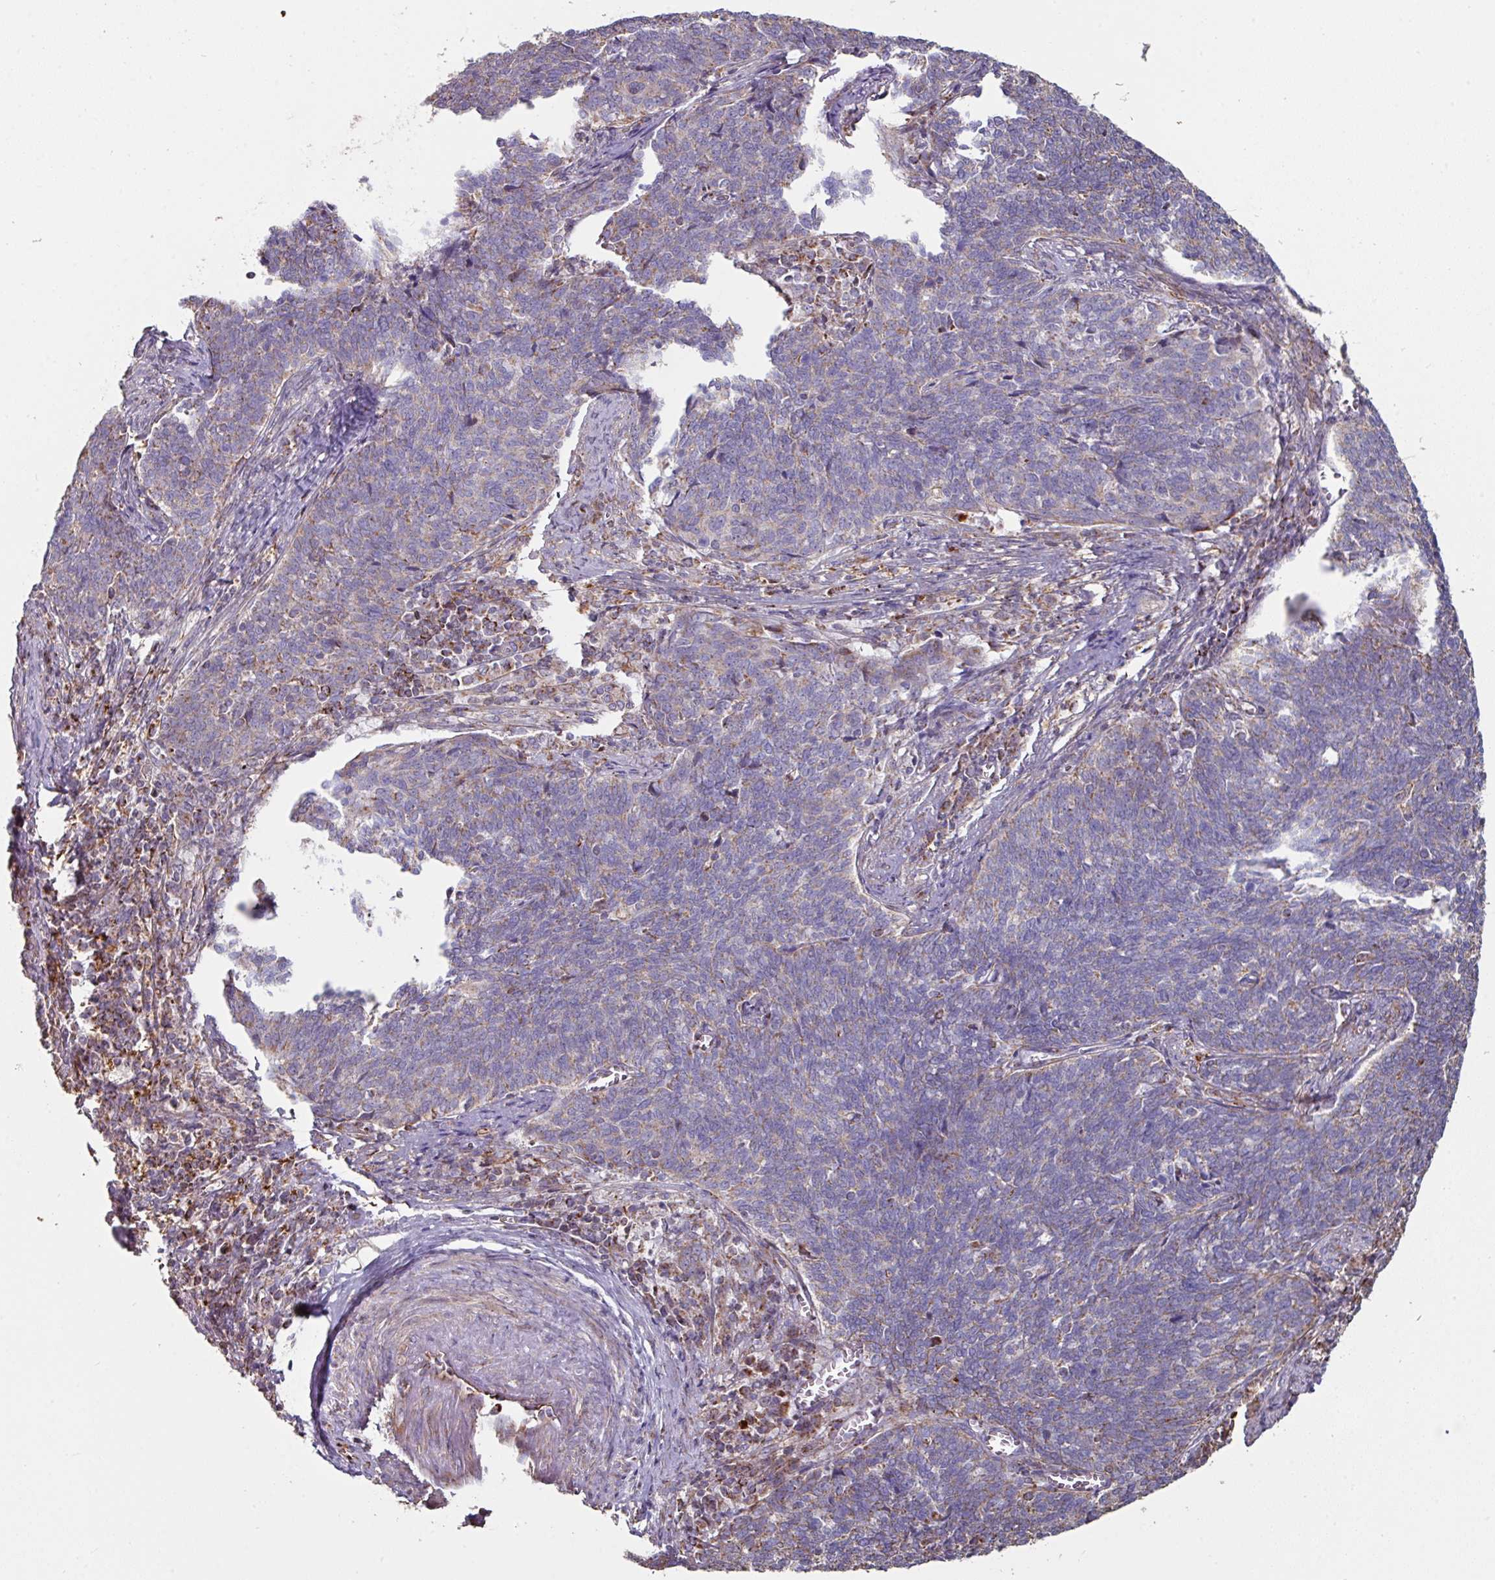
{"staining": {"intensity": "weak", "quantity": "25%-75%", "location": "cytoplasmic/membranous"}, "tissue": "cervical cancer", "cell_type": "Tumor cells", "image_type": "cancer", "snomed": [{"axis": "morphology", "description": "Squamous cell carcinoma, NOS"}, {"axis": "topography", "description": "Cervix"}], "caption": "DAB (3,3'-diaminobenzidine) immunohistochemical staining of human cervical squamous cell carcinoma exhibits weak cytoplasmic/membranous protein expression in about 25%-75% of tumor cells. (DAB = brown stain, brightfield microscopy at high magnification).", "gene": "OR2D3", "patient": {"sex": "female", "age": 39}}